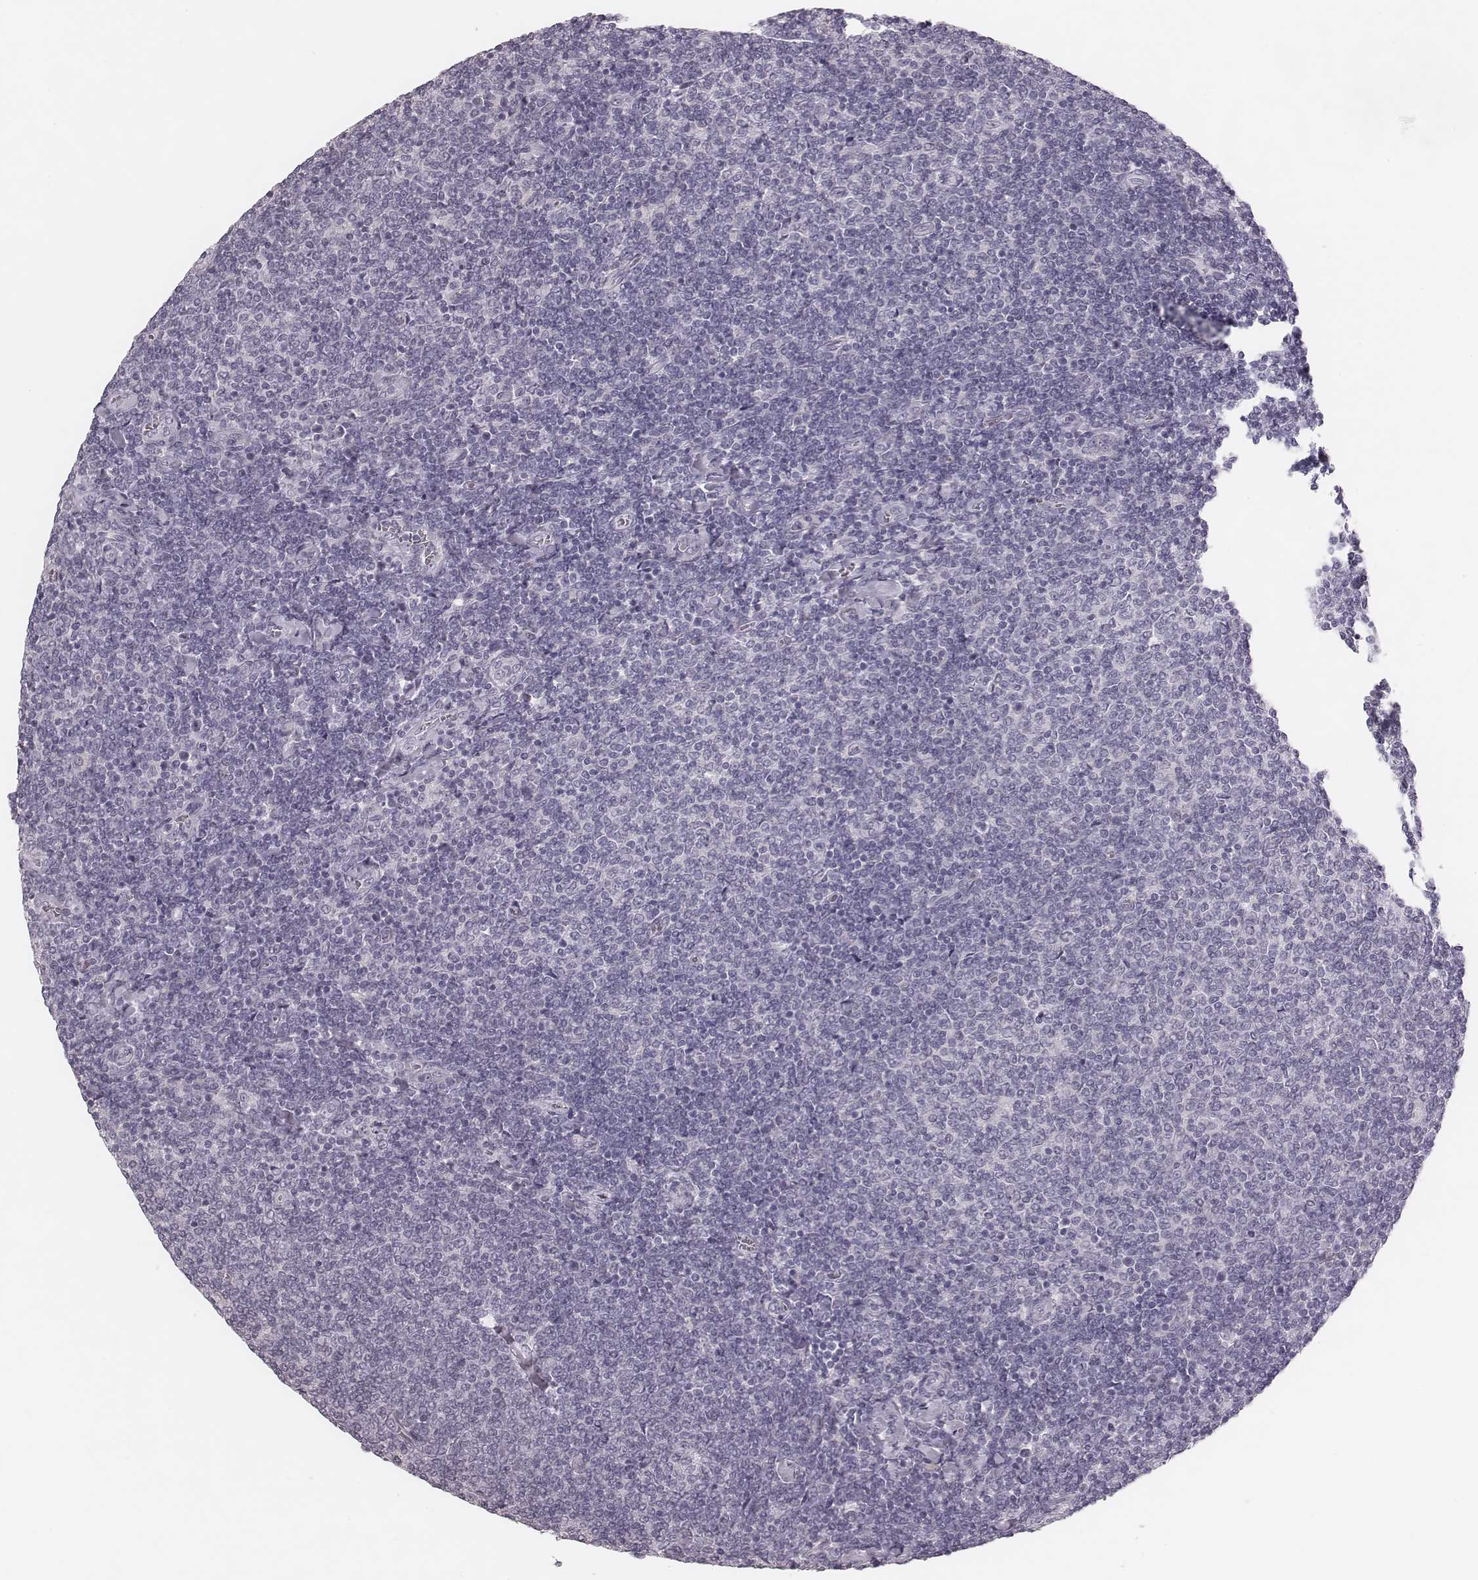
{"staining": {"intensity": "negative", "quantity": "none", "location": "none"}, "tissue": "lymphoma", "cell_type": "Tumor cells", "image_type": "cancer", "snomed": [{"axis": "morphology", "description": "Malignant lymphoma, non-Hodgkin's type, Low grade"}, {"axis": "topography", "description": "Lymph node"}], "caption": "DAB immunohistochemical staining of lymphoma shows no significant positivity in tumor cells.", "gene": "SPA17", "patient": {"sex": "male", "age": 52}}